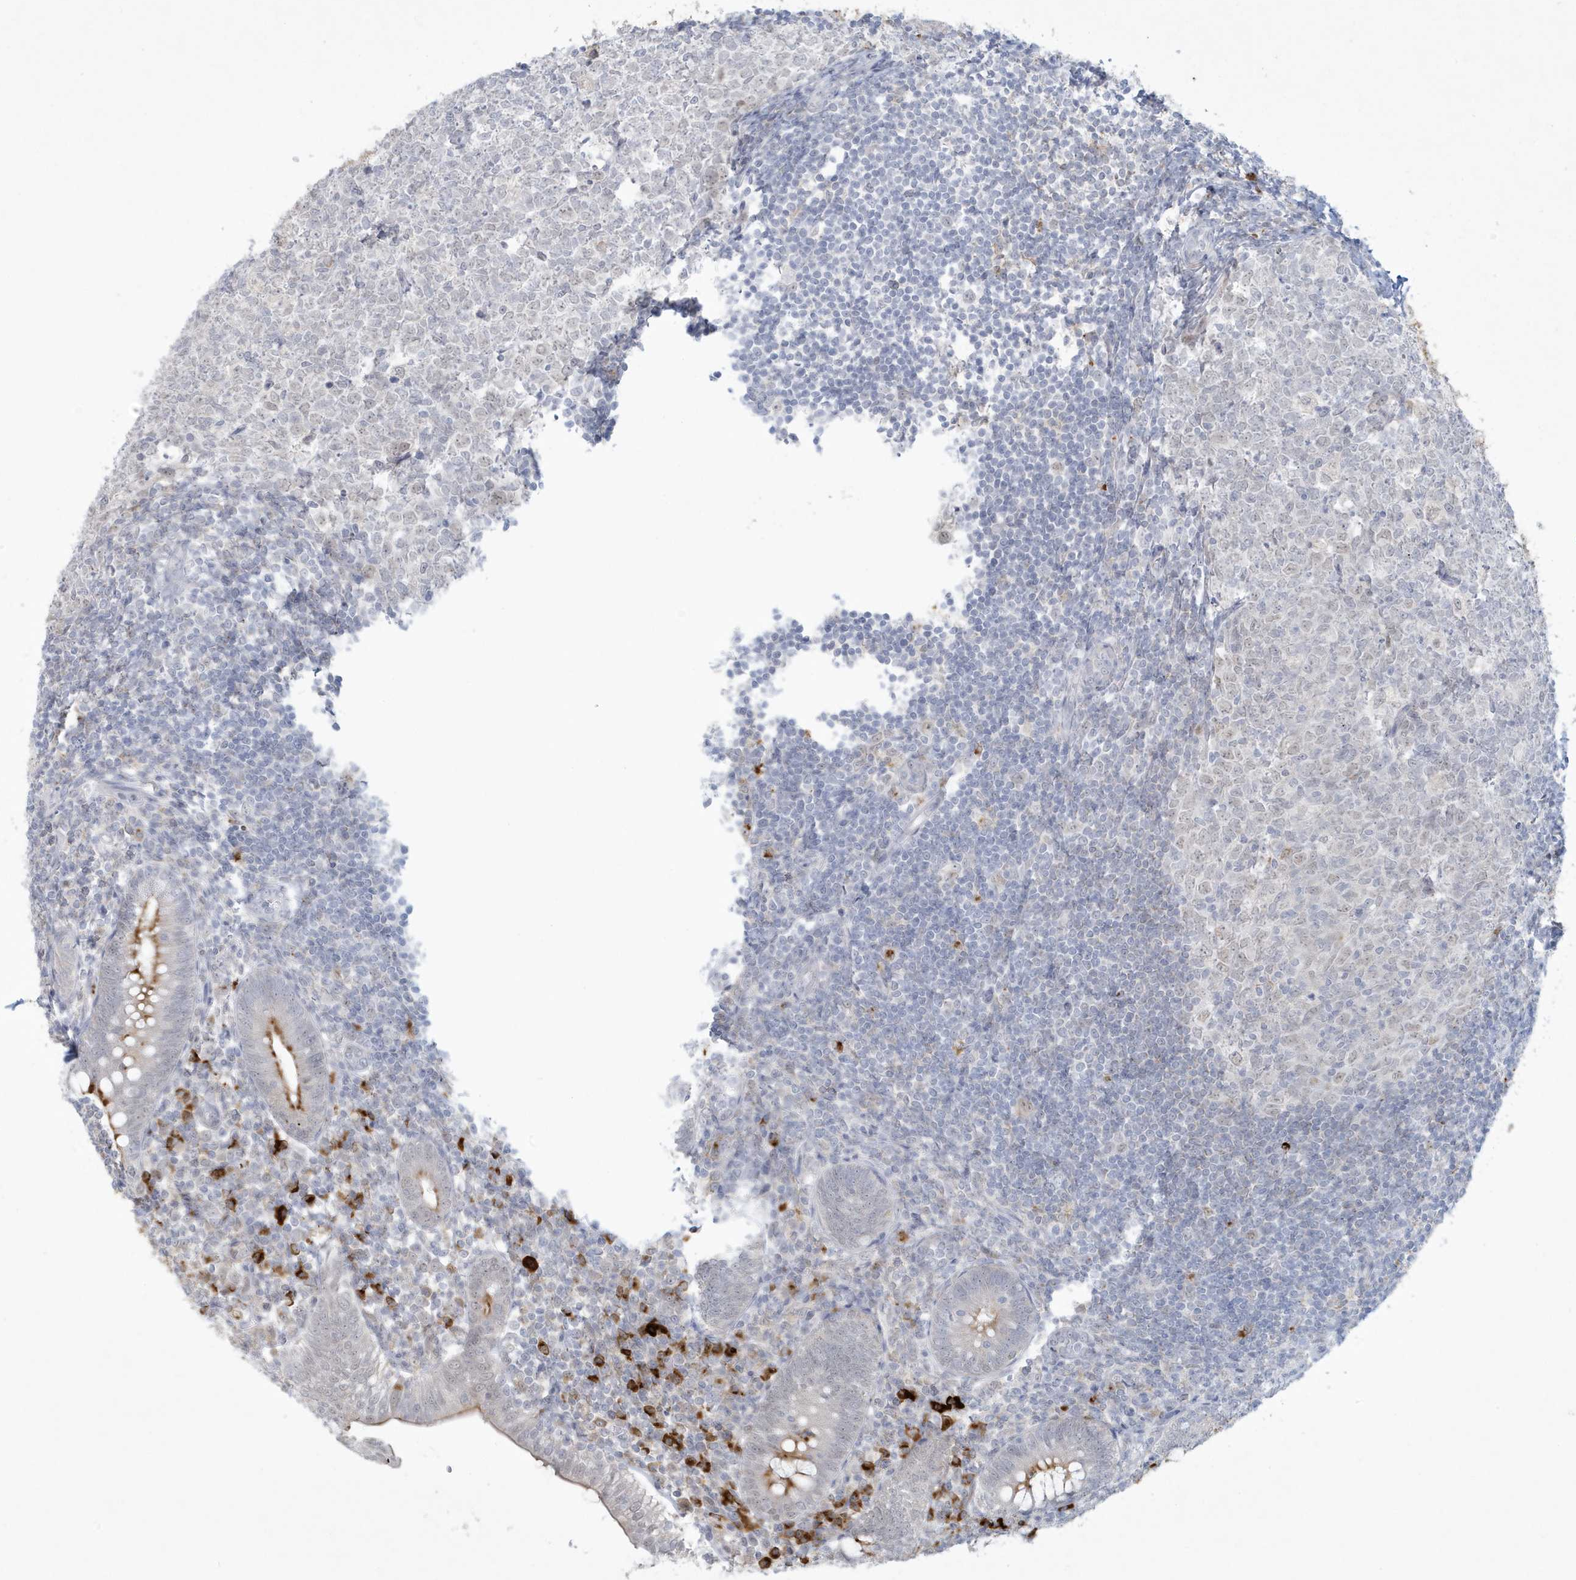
{"staining": {"intensity": "moderate", "quantity": "<25%", "location": "cytoplasmic/membranous"}, "tissue": "appendix", "cell_type": "Glandular cells", "image_type": "normal", "snomed": [{"axis": "morphology", "description": "Normal tissue, NOS"}, {"axis": "topography", "description": "Appendix"}], "caption": "A high-resolution micrograph shows IHC staining of benign appendix, which reveals moderate cytoplasmic/membranous staining in approximately <25% of glandular cells.", "gene": "HERC6", "patient": {"sex": "male", "age": 14}}